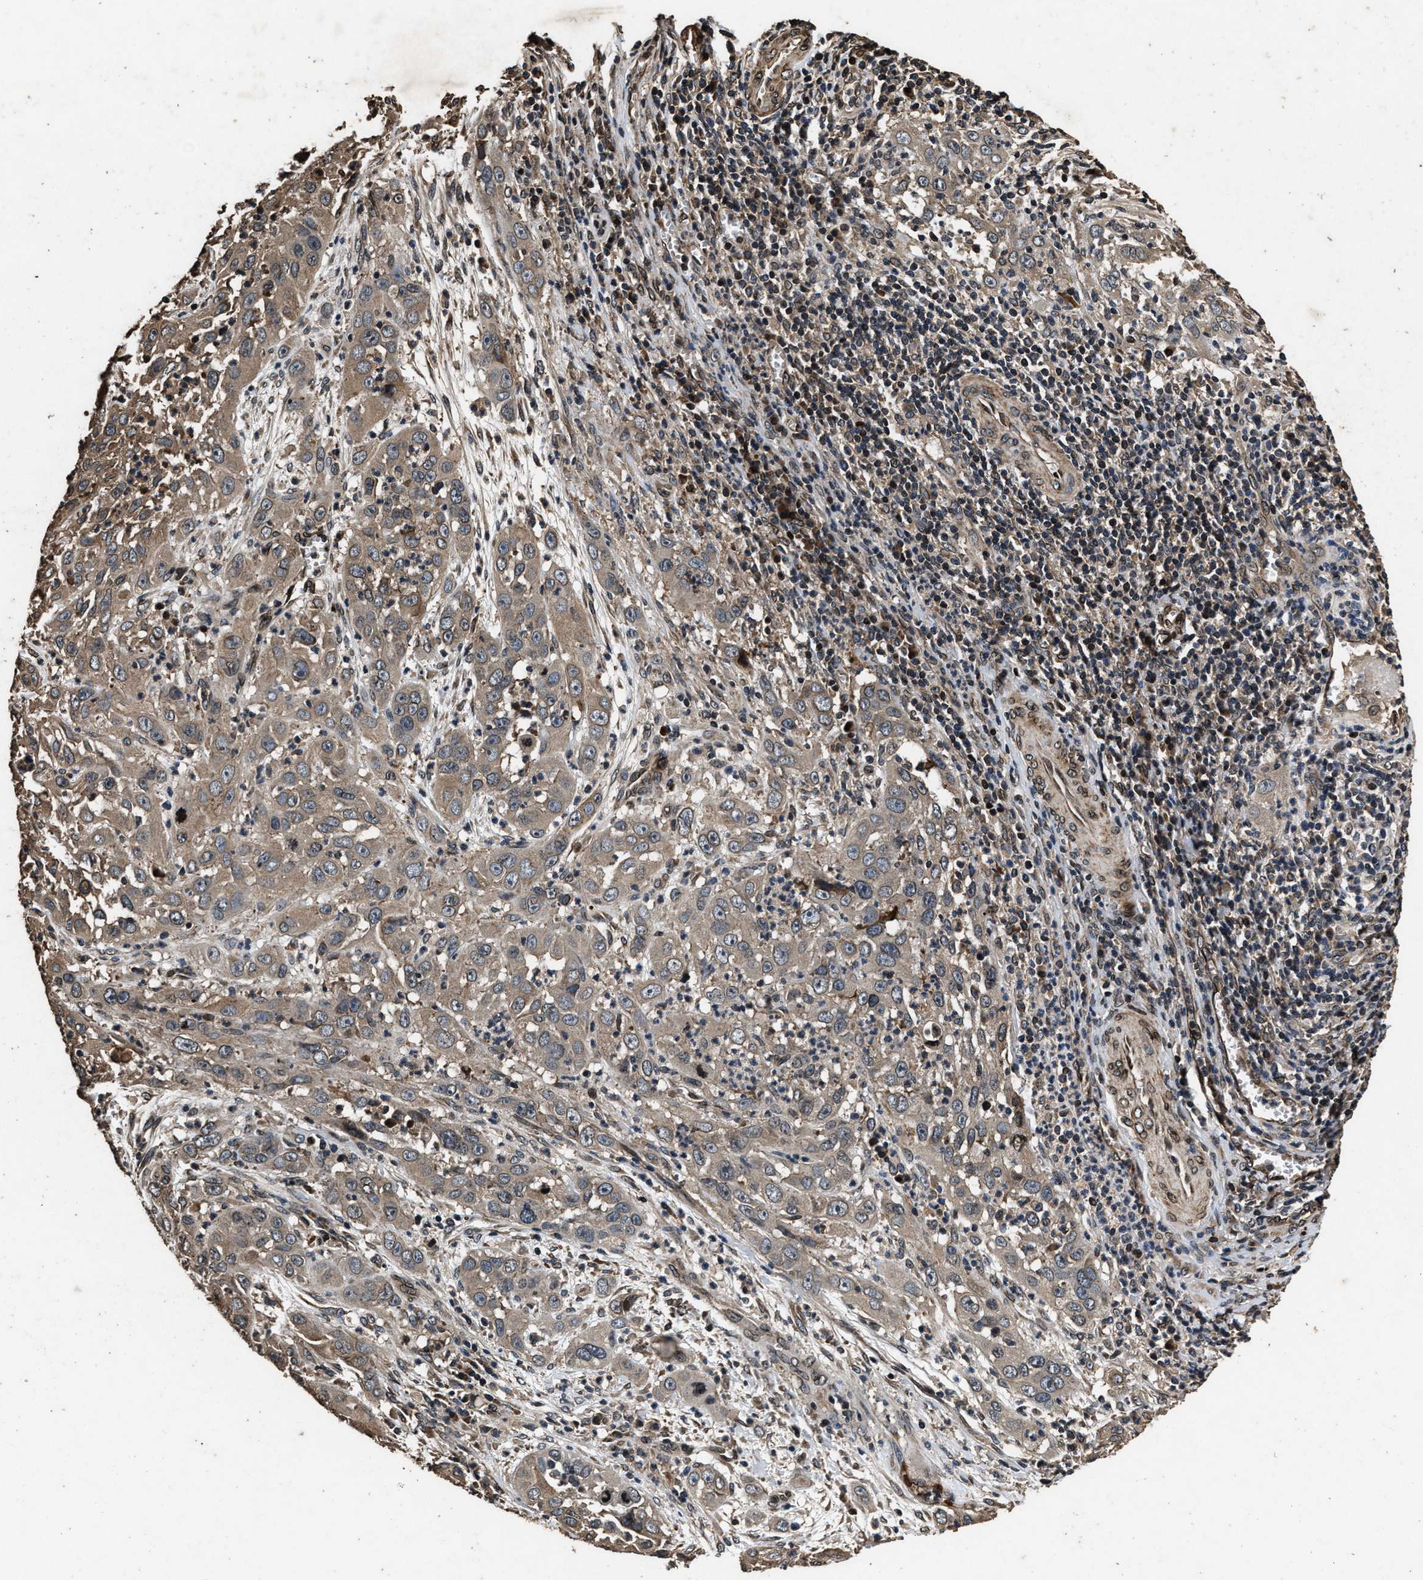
{"staining": {"intensity": "moderate", "quantity": ">75%", "location": "cytoplasmic/membranous"}, "tissue": "cervical cancer", "cell_type": "Tumor cells", "image_type": "cancer", "snomed": [{"axis": "morphology", "description": "Squamous cell carcinoma, NOS"}, {"axis": "topography", "description": "Cervix"}], "caption": "Human cervical cancer (squamous cell carcinoma) stained with a protein marker exhibits moderate staining in tumor cells.", "gene": "ACCS", "patient": {"sex": "female", "age": 32}}